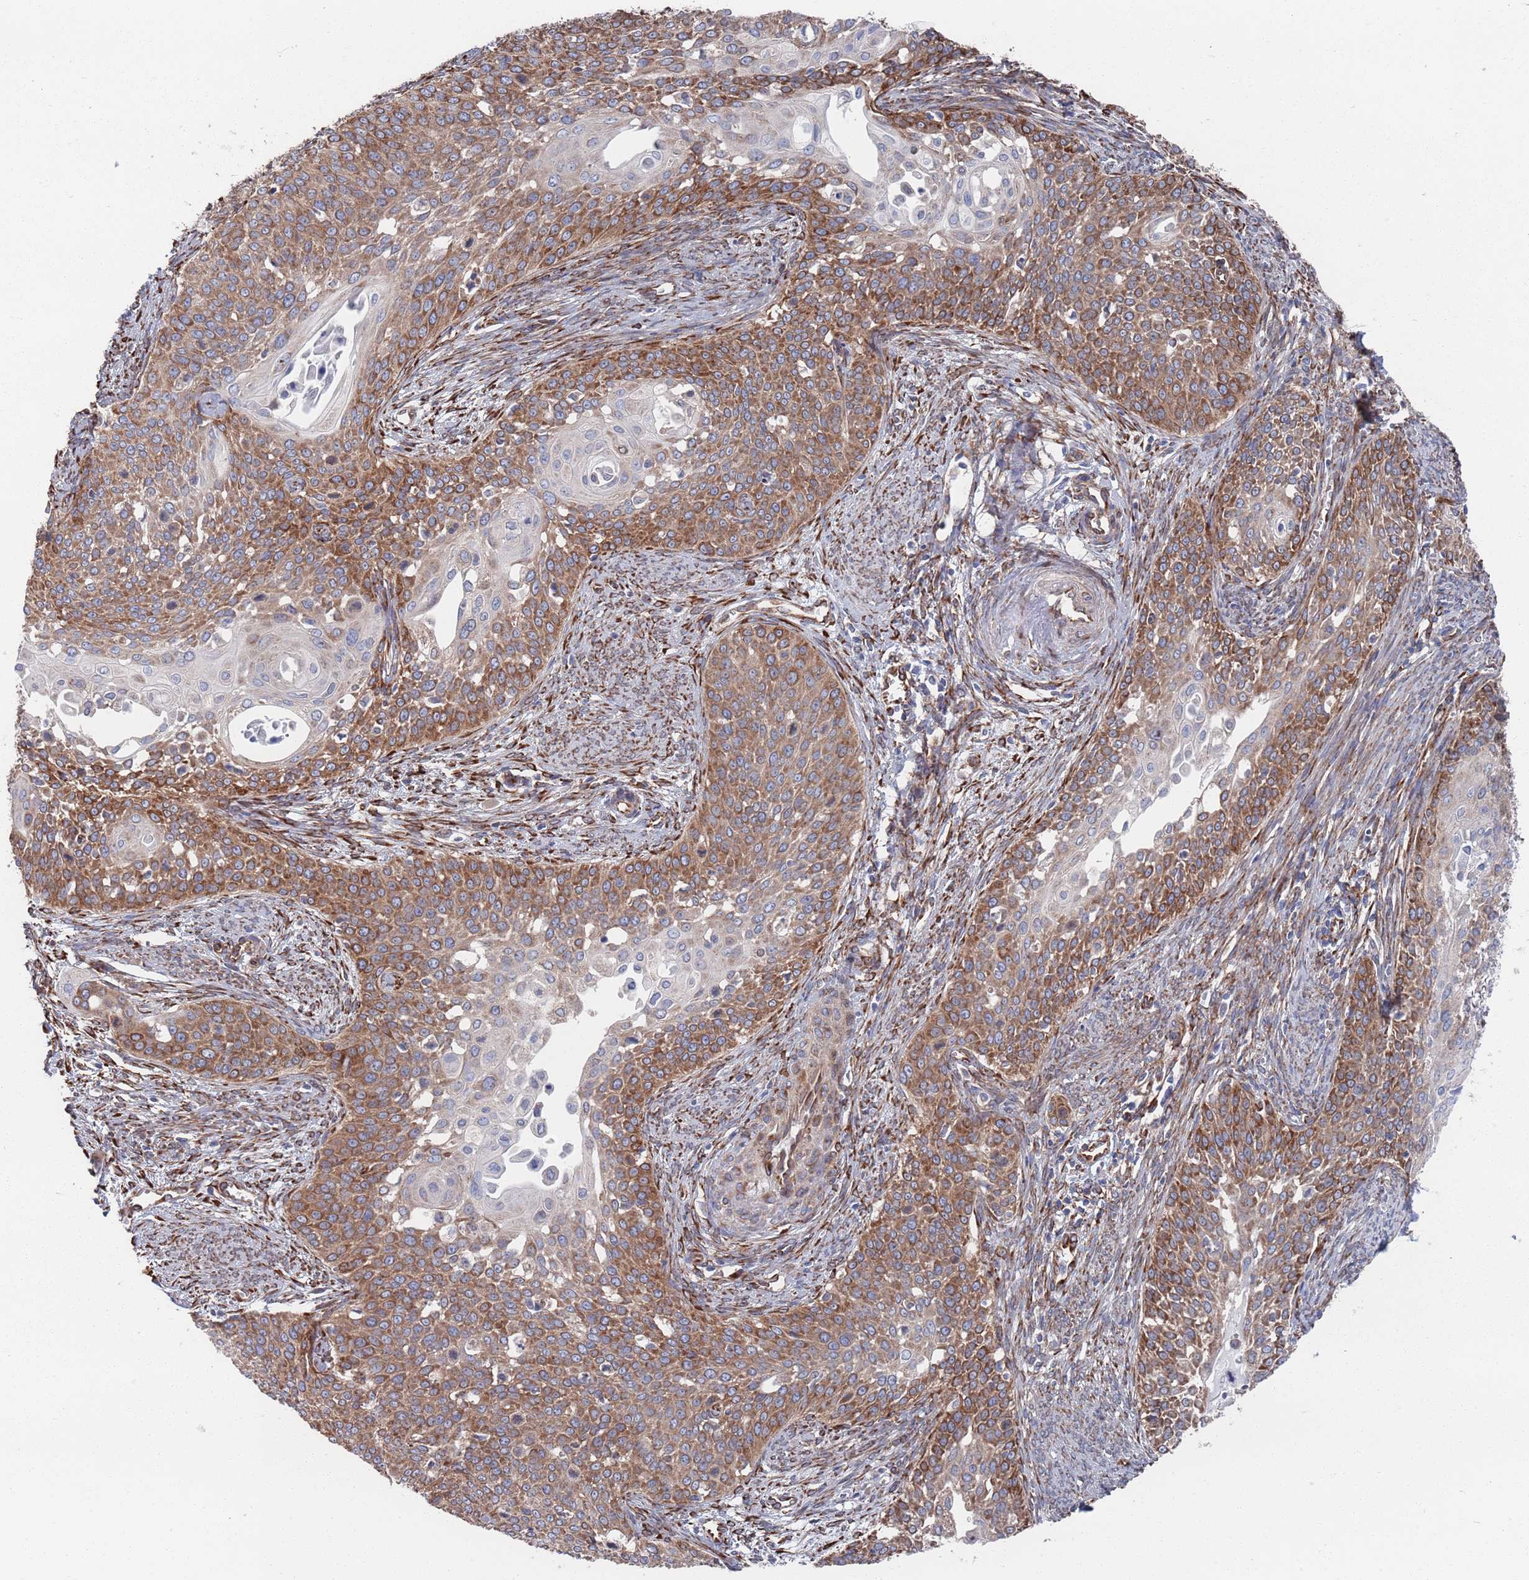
{"staining": {"intensity": "moderate", "quantity": ">75%", "location": "cytoplasmic/membranous"}, "tissue": "cervical cancer", "cell_type": "Tumor cells", "image_type": "cancer", "snomed": [{"axis": "morphology", "description": "Squamous cell carcinoma, NOS"}, {"axis": "topography", "description": "Cervix"}], "caption": "Immunohistochemistry (IHC) histopathology image of neoplastic tissue: cervical cancer stained using immunohistochemistry (IHC) reveals medium levels of moderate protein expression localized specifically in the cytoplasmic/membranous of tumor cells, appearing as a cytoplasmic/membranous brown color.", "gene": "CCDC106", "patient": {"sex": "female", "age": 44}}